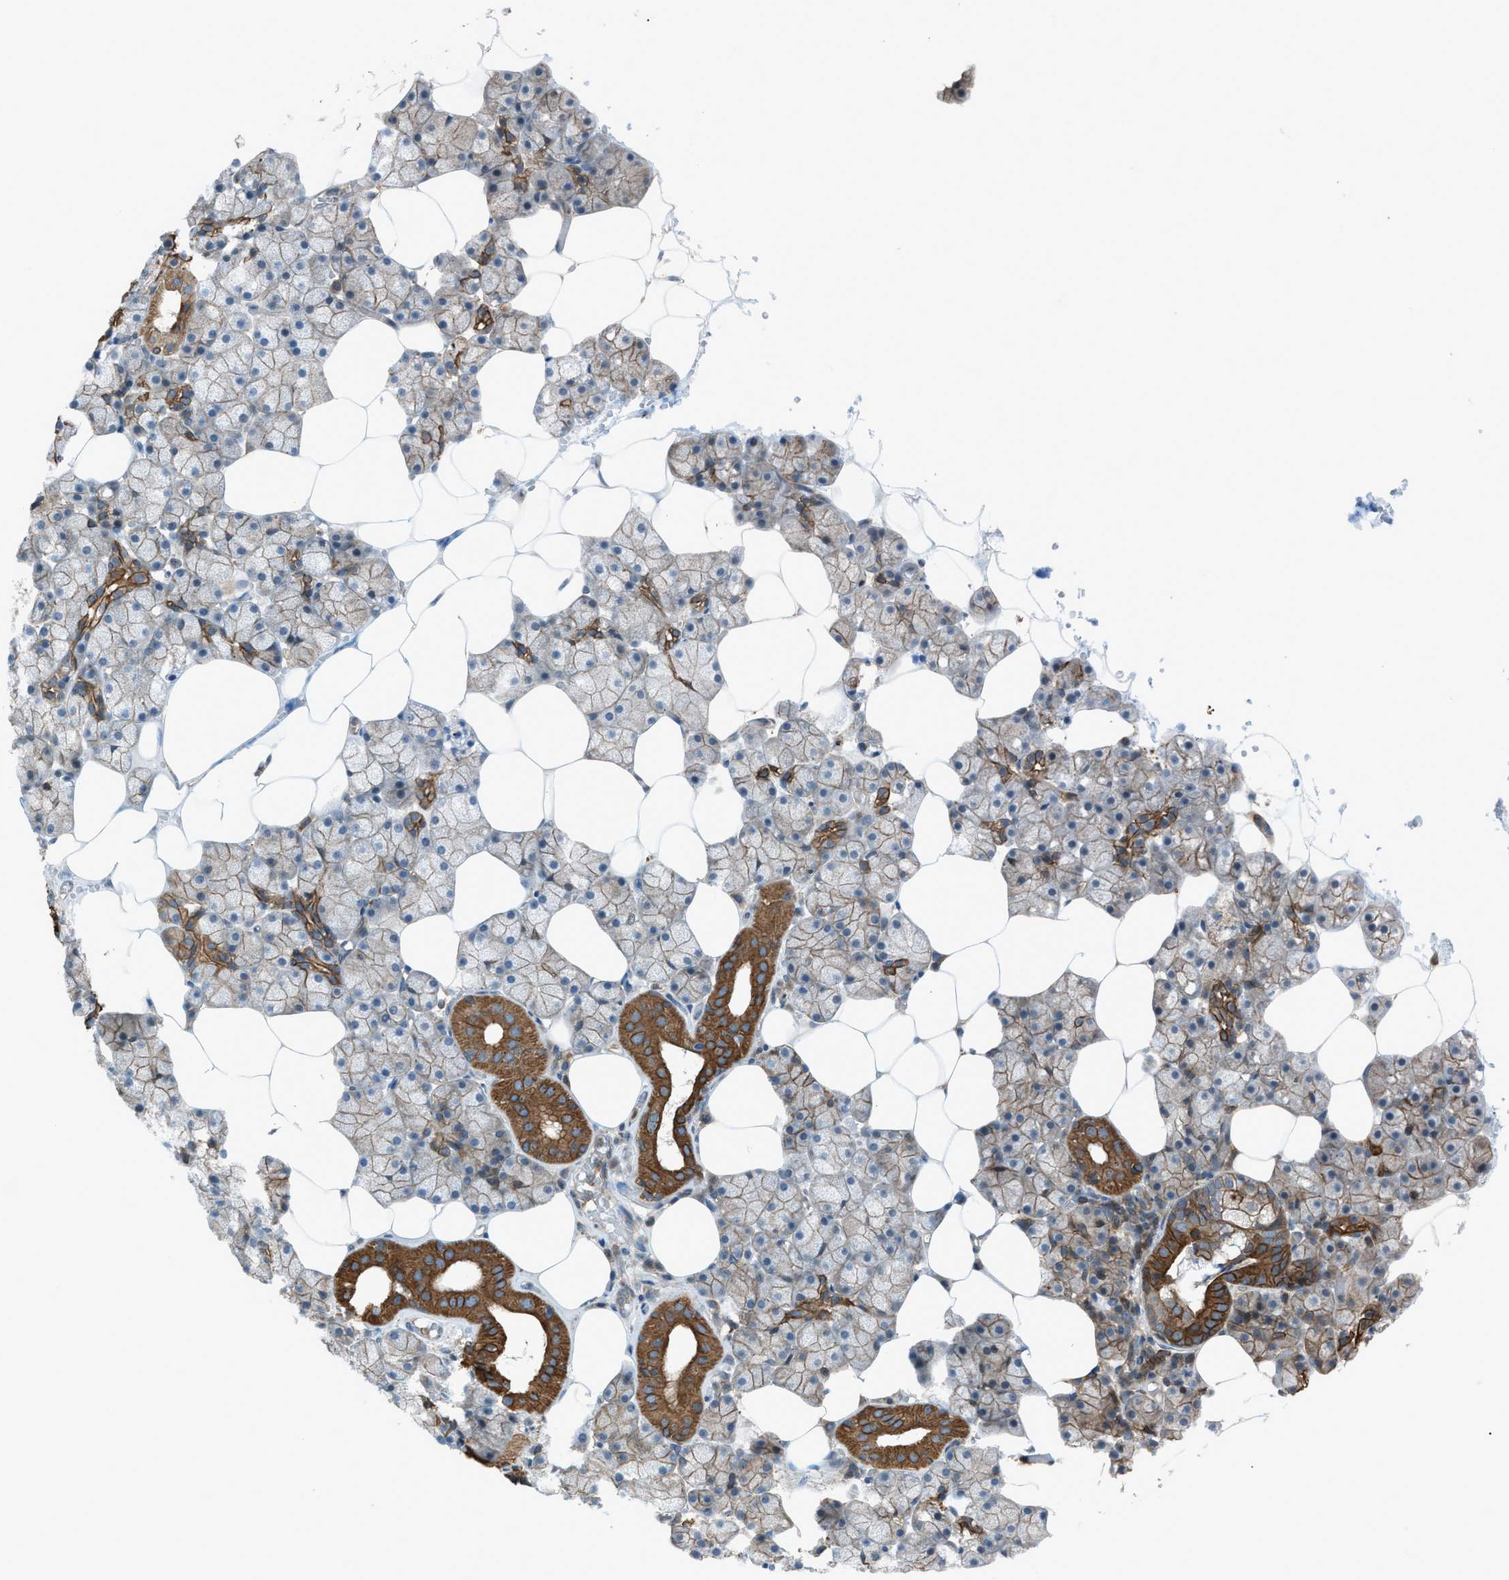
{"staining": {"intensity": "strong", "quantity": "25%-75%", "location": "cytoplasmic/membranous"}, "tissue": "salivary gland", "cell_type": "Glandular cells", "image_type": "normal", "snomed": [{"axis": "morphology", "description": "Normal tissue, NOS"}, {"axis": "topography", "description": "Salivary gland"}], "caption": "Unremarkable salivary gland displays strong cytoplasmic/membranous positivity in approximately 25%-75% of glandular cells.", "gene": "DYRK1A", "patient": {"sex": "male", "age": 62}}